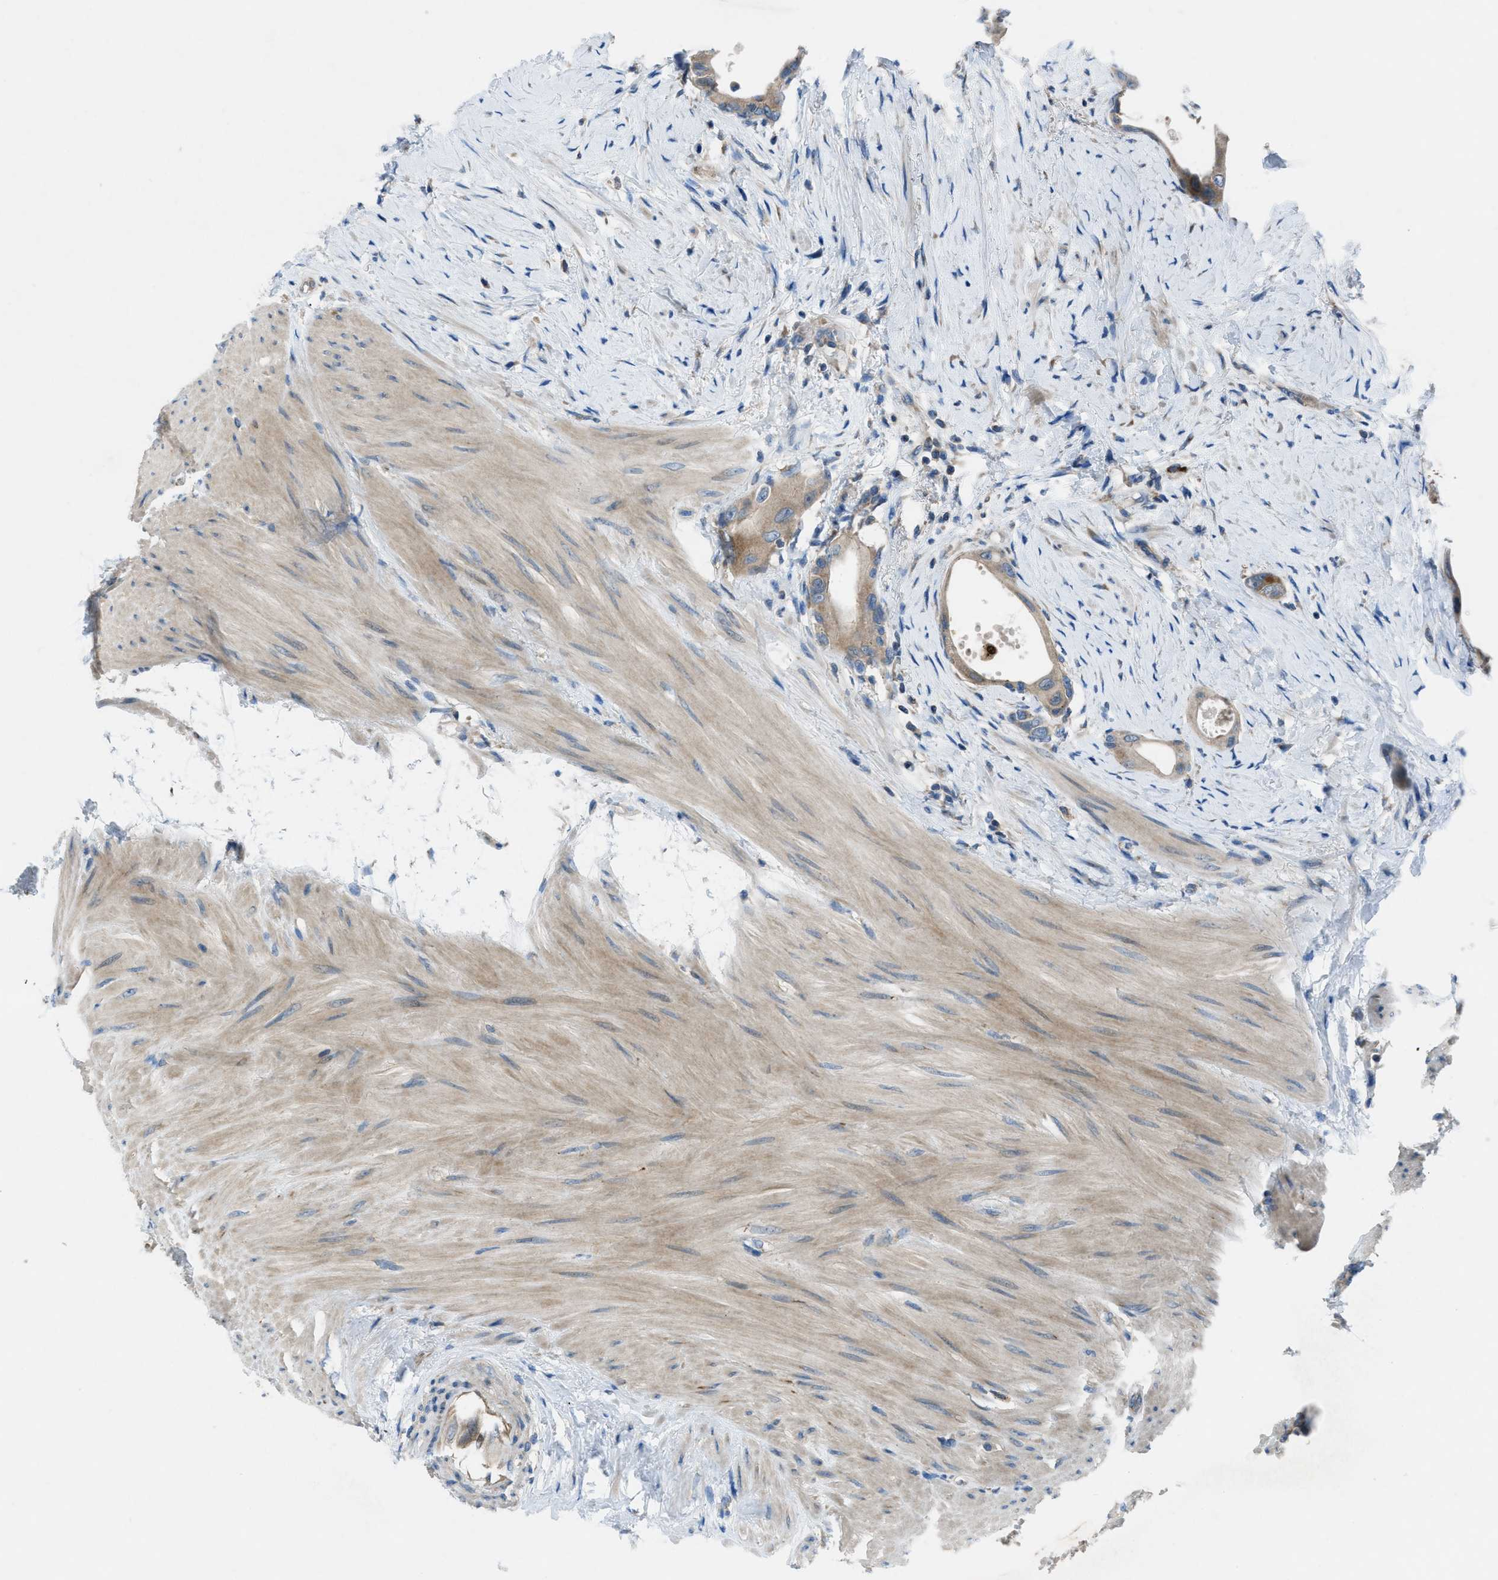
{"staining": {"intensity": "weak", "quantity": ">75%", "location": "cytoplasmic/membranous"}, "tissue": "colorectal cancer", "cell_type": "Tumor cells", "image_type": "cancer", "snomed": [{"axis": "morphology", "description": "Adenocarcinoma, NOS"}, {"axis": "topography", "description": "Rectum"}], "caption": "A brown stain labels weak cytoplasmic/membranous expression of a protein in colorectal adenocarcinoma tumor cells.", "gene": "MAP3K20", "patient": {"sex": "male", "age": 51}}